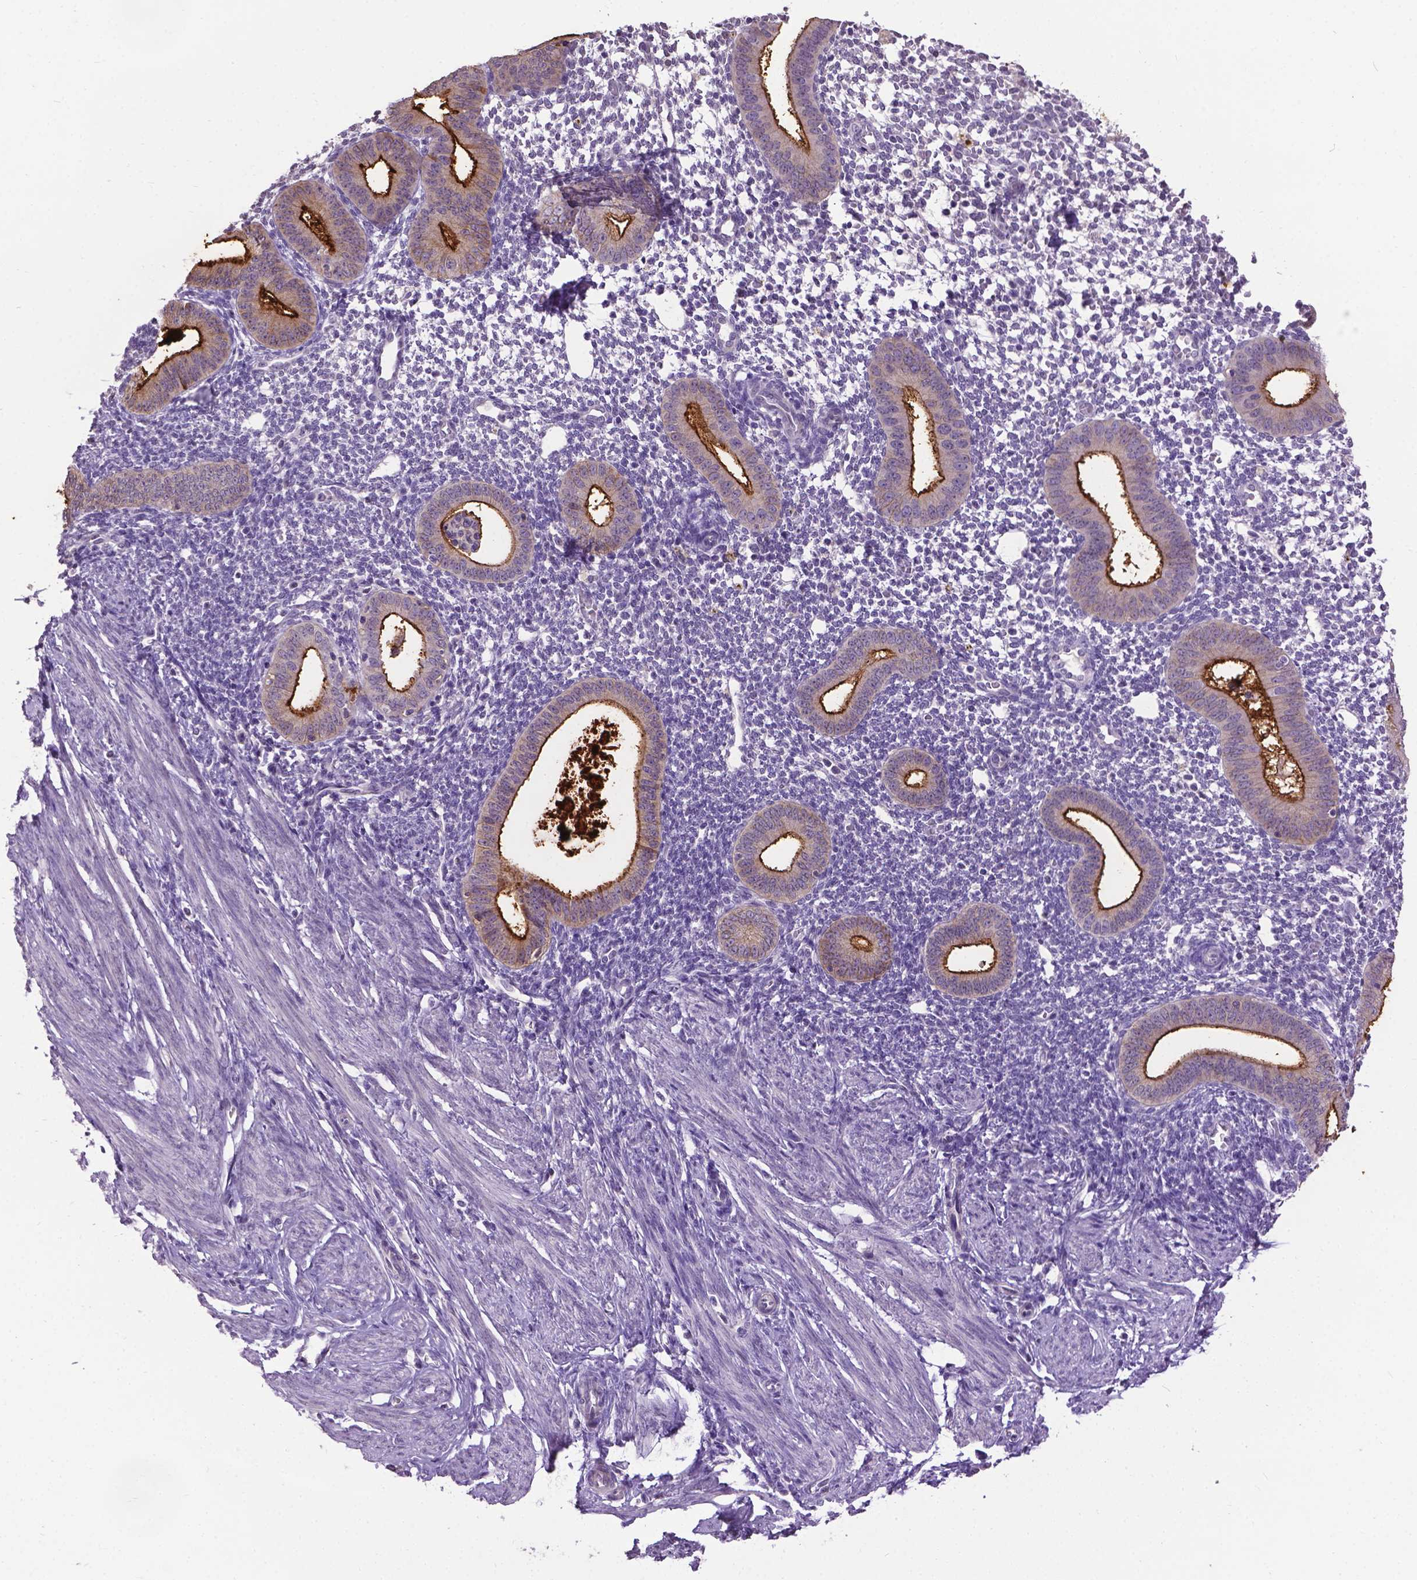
{"staining": {"intensity": "negative", "quantity": "none", "location": "none"}, "tissue": "endometrium", "cell_type": "Cells in endometrial stroma", "image_type": "normal", "snomed": [{"axis": "morphology", "description": "Normal tissue, NOS"}, {"axis": "topography", "description": "Endometrium"}], "caption": "Immunohistochemistry photomicrograph of unremarkable endometrium: human endometrium stained with DAB (3,3'-diaminobenzidine) reveals no significant protein expression in cells in endometrial stroma.", "gene": "CPM", "patient": {"sex": "female", "age": 40}}